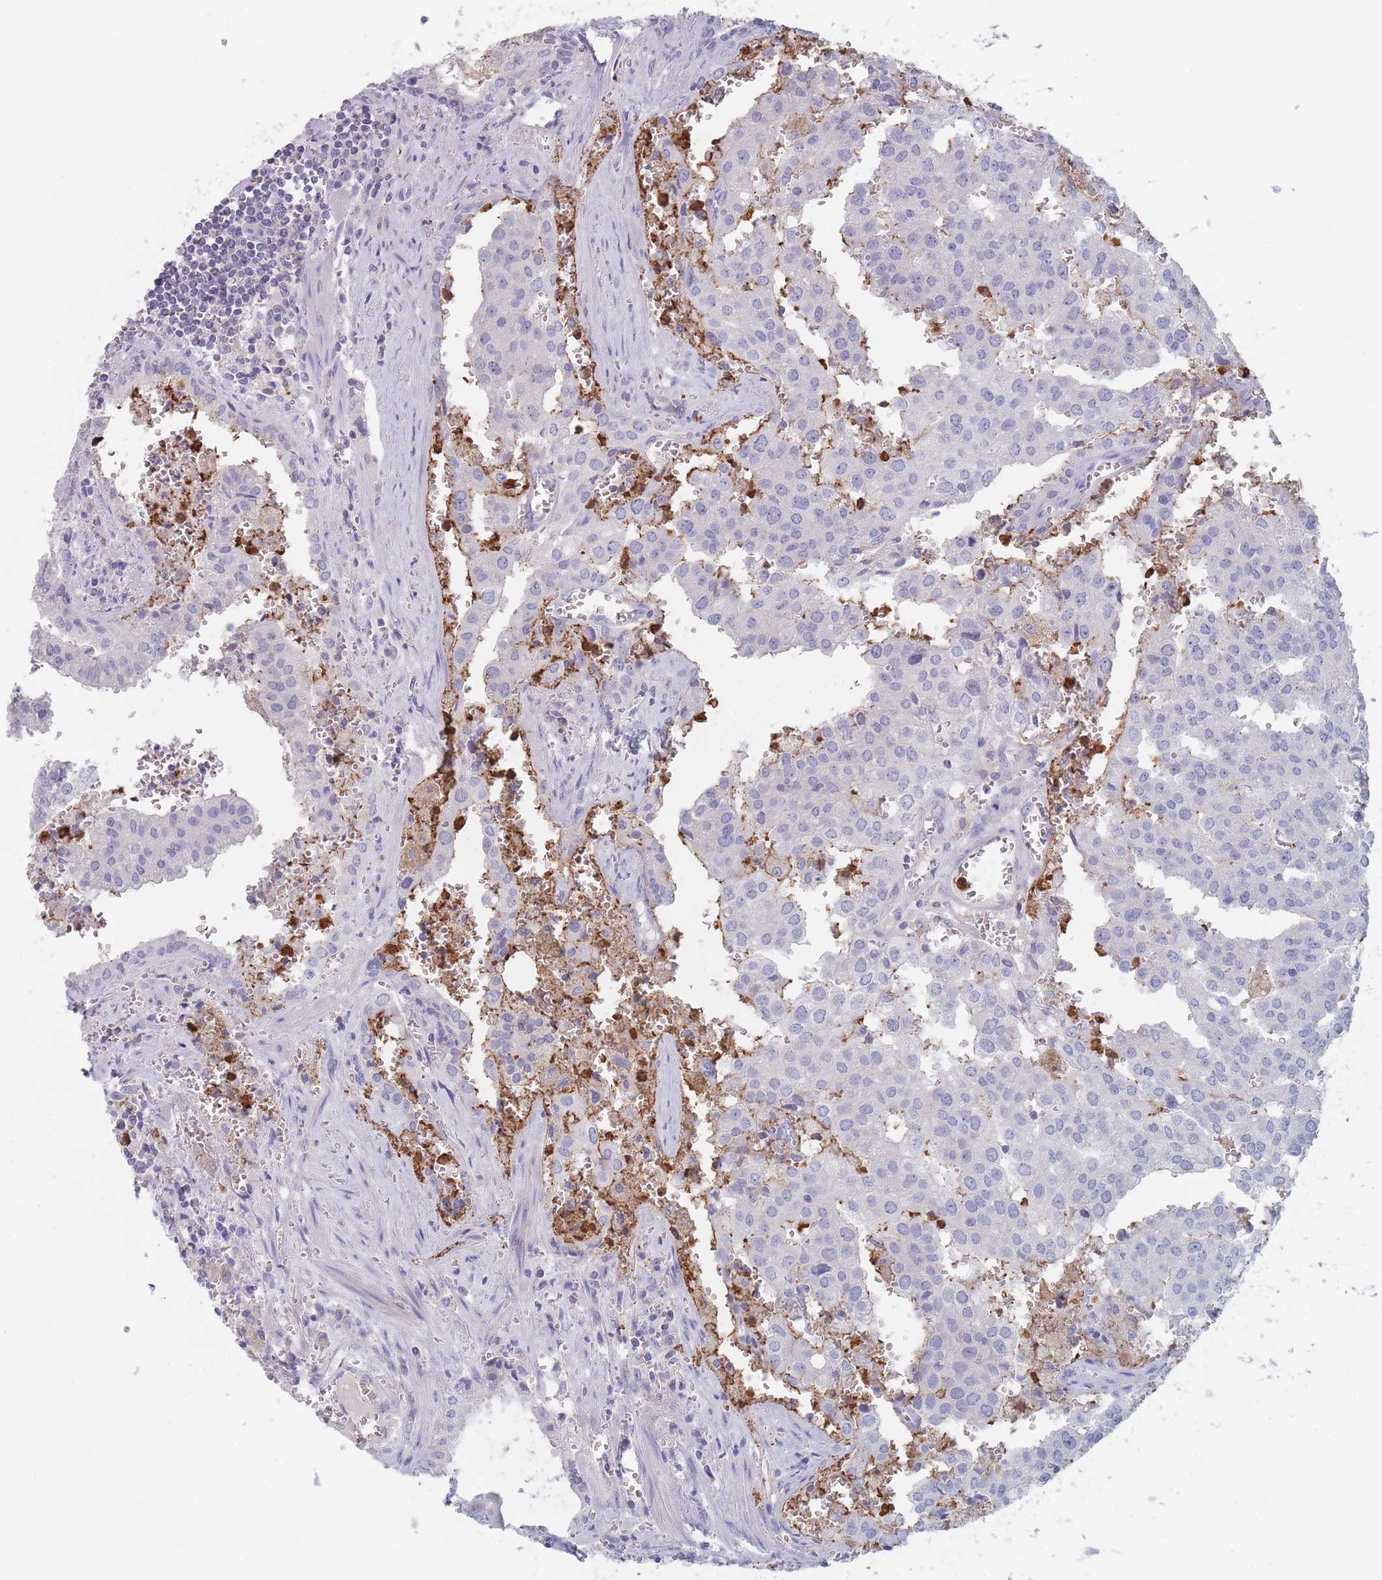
{"staining": {"intensity": "negative", "quantity": "none", "location": "none"}, "tissue": "prostate cancer", "cell_type": "Tumor cells", "image_type": "cancer", "snomed": [{"axis": "morphology", "description": "Adenocarcinoma, High grade"}, {"axis": "topography", "description": "Prostate"}], "caption": "Immunohistochemistry (IHC) of high-grade adenocarcinoma (prostate) reveals no expression in tumor cells.", "gene": "ATP1A3", "patient": {"sex": "male", "age": 68}}